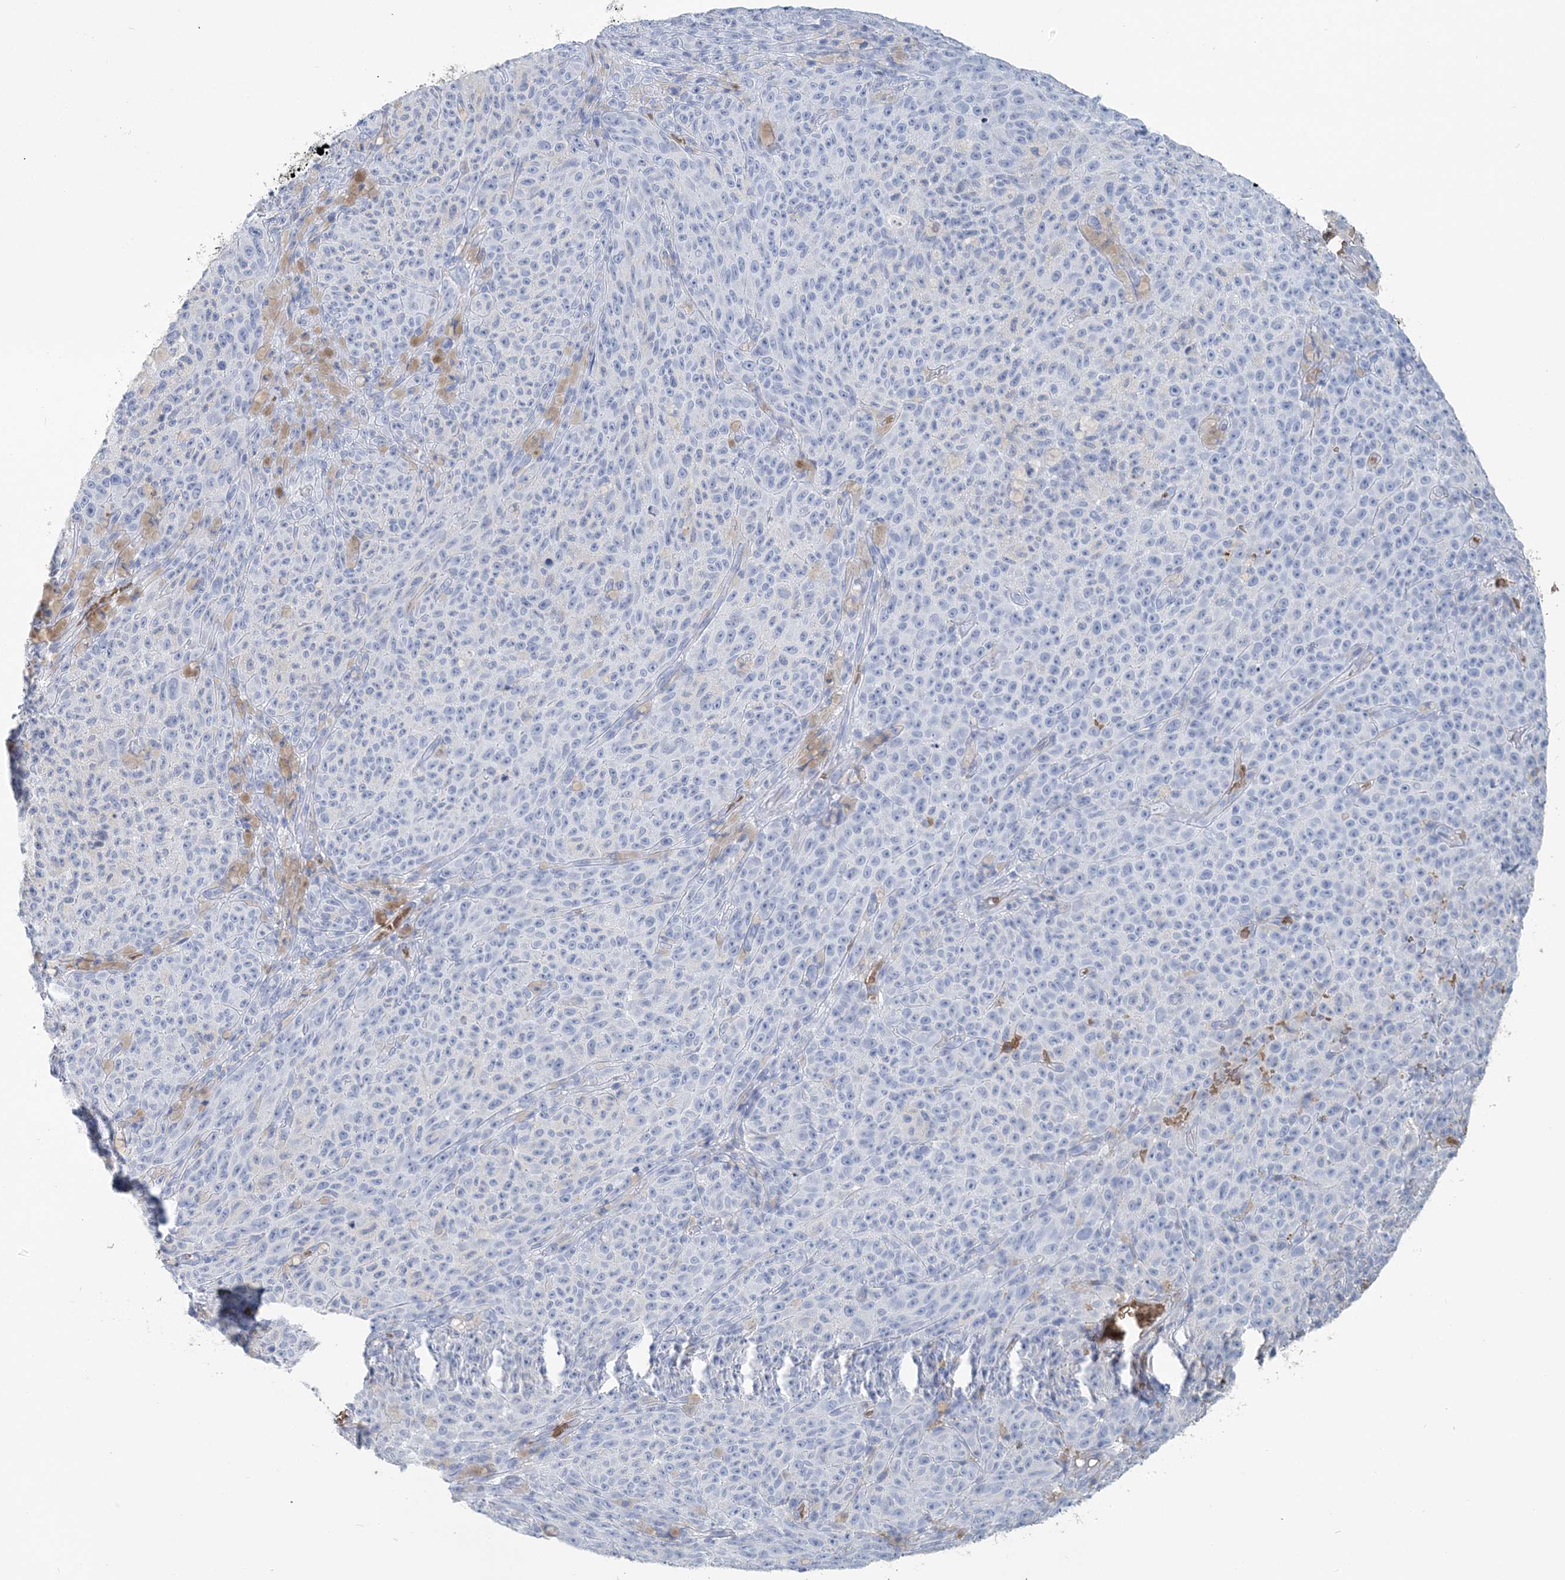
{"staining": {"intensity": "negative", "quantity": "none", "location": "none"}, "tissue": "melanoma", "cell_type": "Tumor cells", "image_type": "cancer", "snomed": [{"axis": "morphology", "description": "Malignant melanoma, NOS"}, {"axis": "topography", "description": "Skin"}], "caption": "Immunohistochemical staining of human melanoma reveals no significant staining in tumor cells. Nuclei are stained in blue.", "gene": "HBD", "patient": {"sex": "female", "age": 82}}